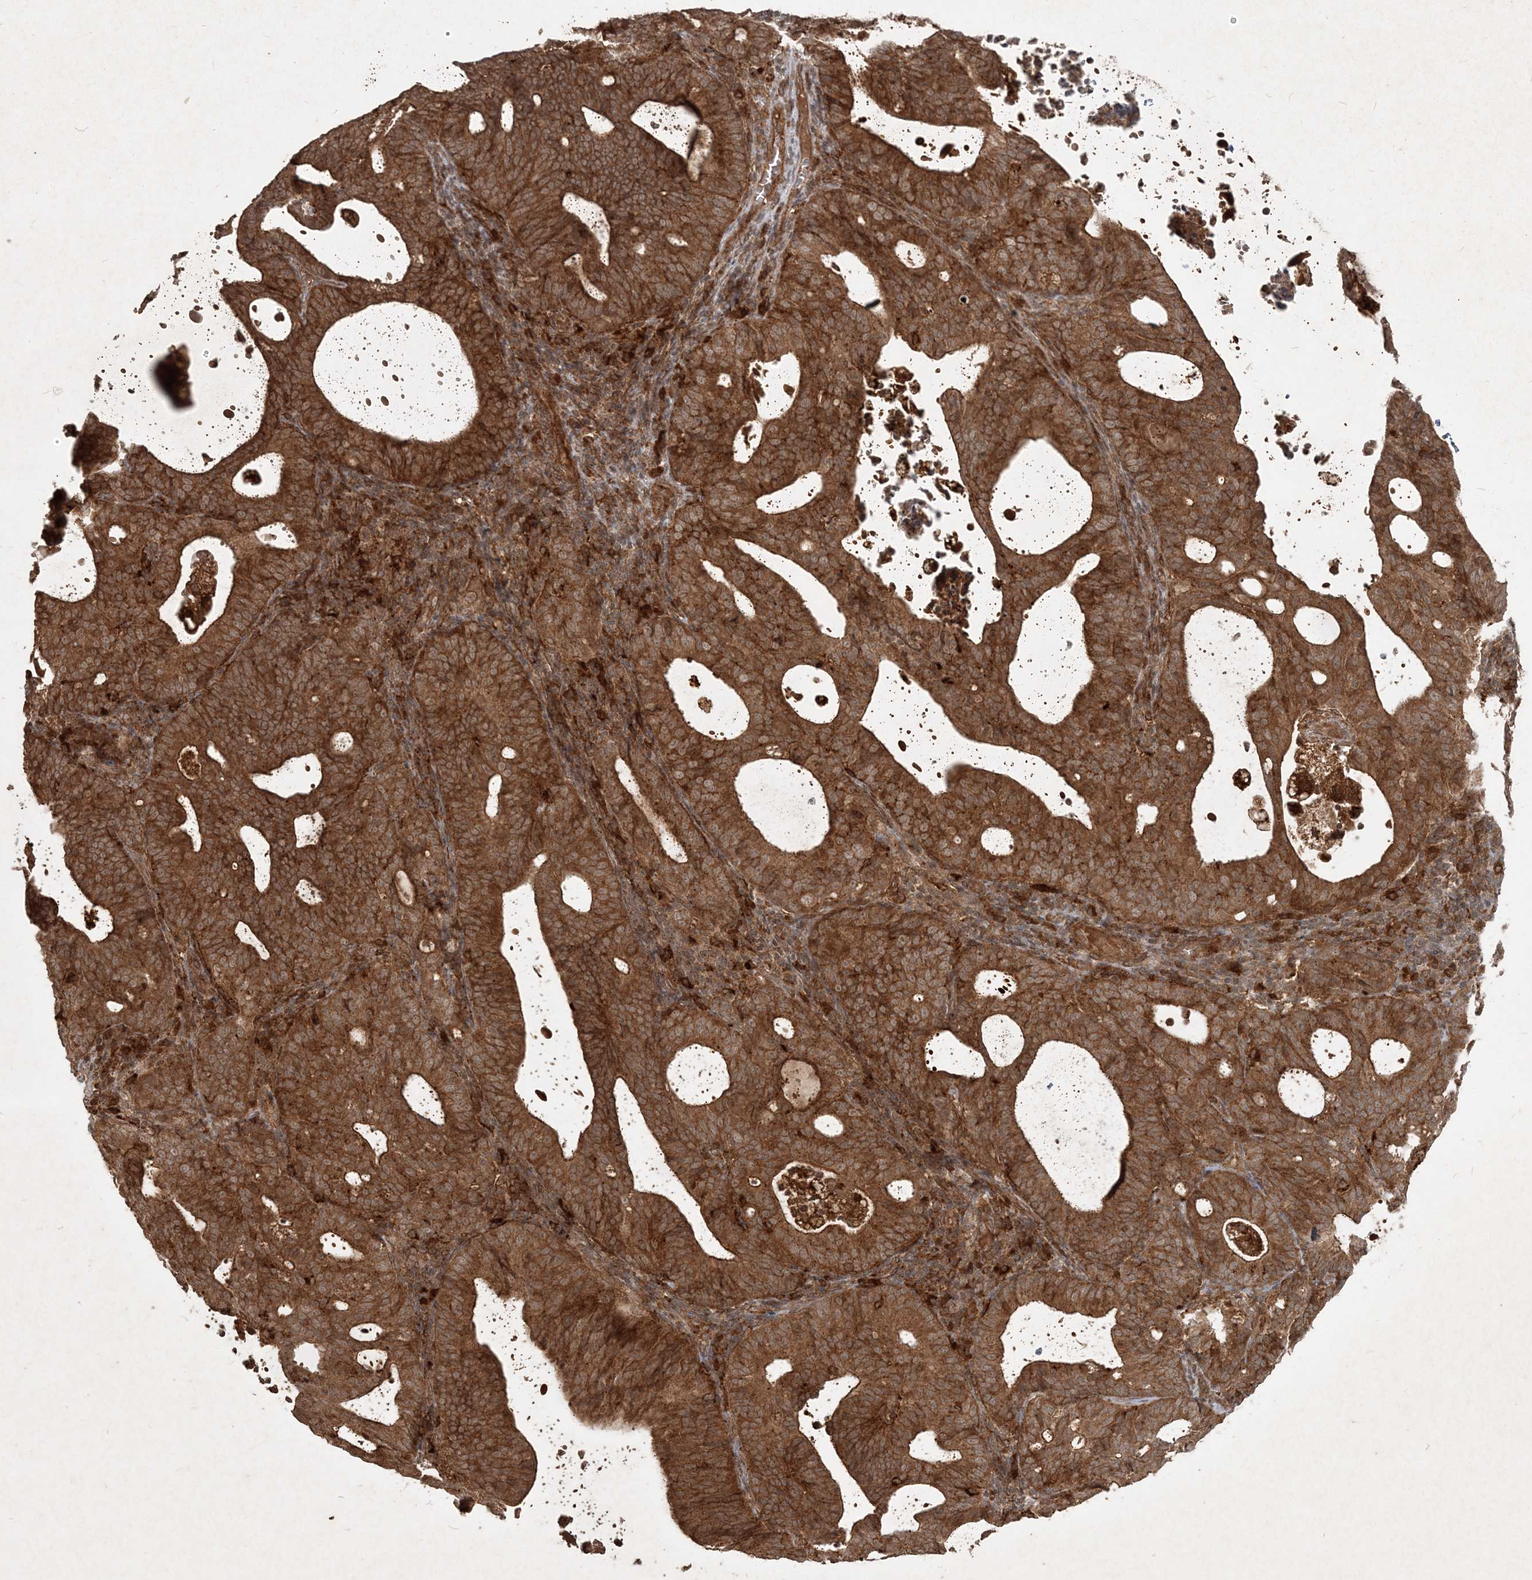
{"staining": {"intensity": "strong", "quantity": ">75%", "location": "cytoplasmic/membranous"}, "tissue": "endometrial cancer", "cell_type": "Tumor cells", "image_type": "cancer", "snomed": [{"axis": "morphology", "description": "Adenocarcinoma, NOS"}, {"axis": "topography", "description": "Uterus"}], "caption": "IHC image of neoplastic tissue: endometrial cancer (adenocarcinoma) stained using IHC reveals high levels of strong protein expression localized specifically in the cytoplasmic/membranous of tumor cells, appearing as a cytoplasmic/membranous brown color.", "gene": "NARS1", "patient": {"sex": "female", "age": 83}}